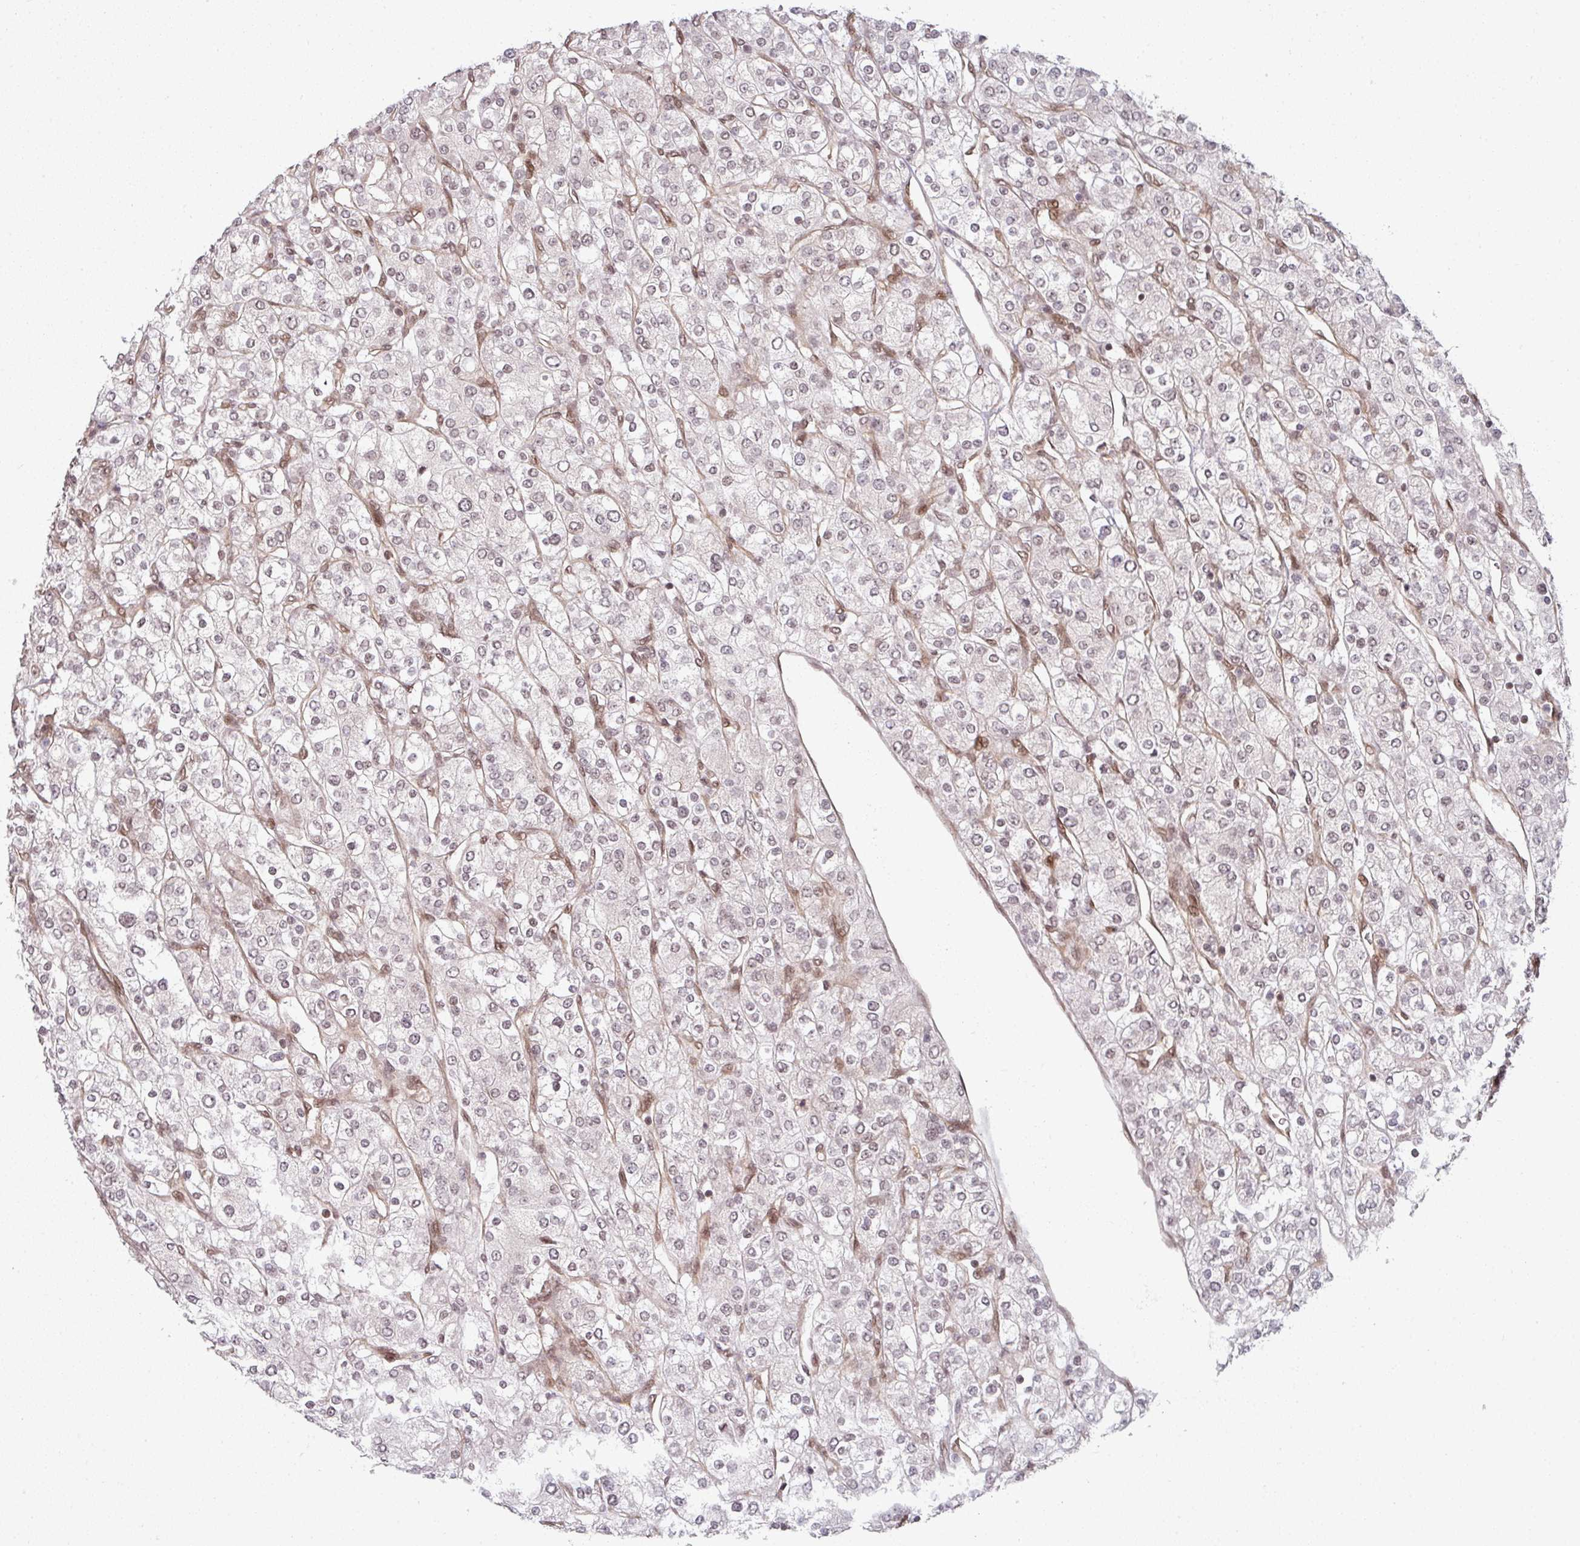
{"staining": {"intensity": "negative", "quantity": "none", "location": "none"}, "tissue": "renal cancer", "cell_type": "Tumor cells", "image_type": "cancer", "snomed": [{"axis": "morphology", "description": "Adenocarcinoma, NOS"}, {"axis": "topography", "description": "Kidney"}], "caption": "An immunohistochemistry micrograph of renal cancer is shown. There is no staining in tumor cells of renal cancer.", "gene": "SIK3", "patient": {"sex": "male", "age": 80}}